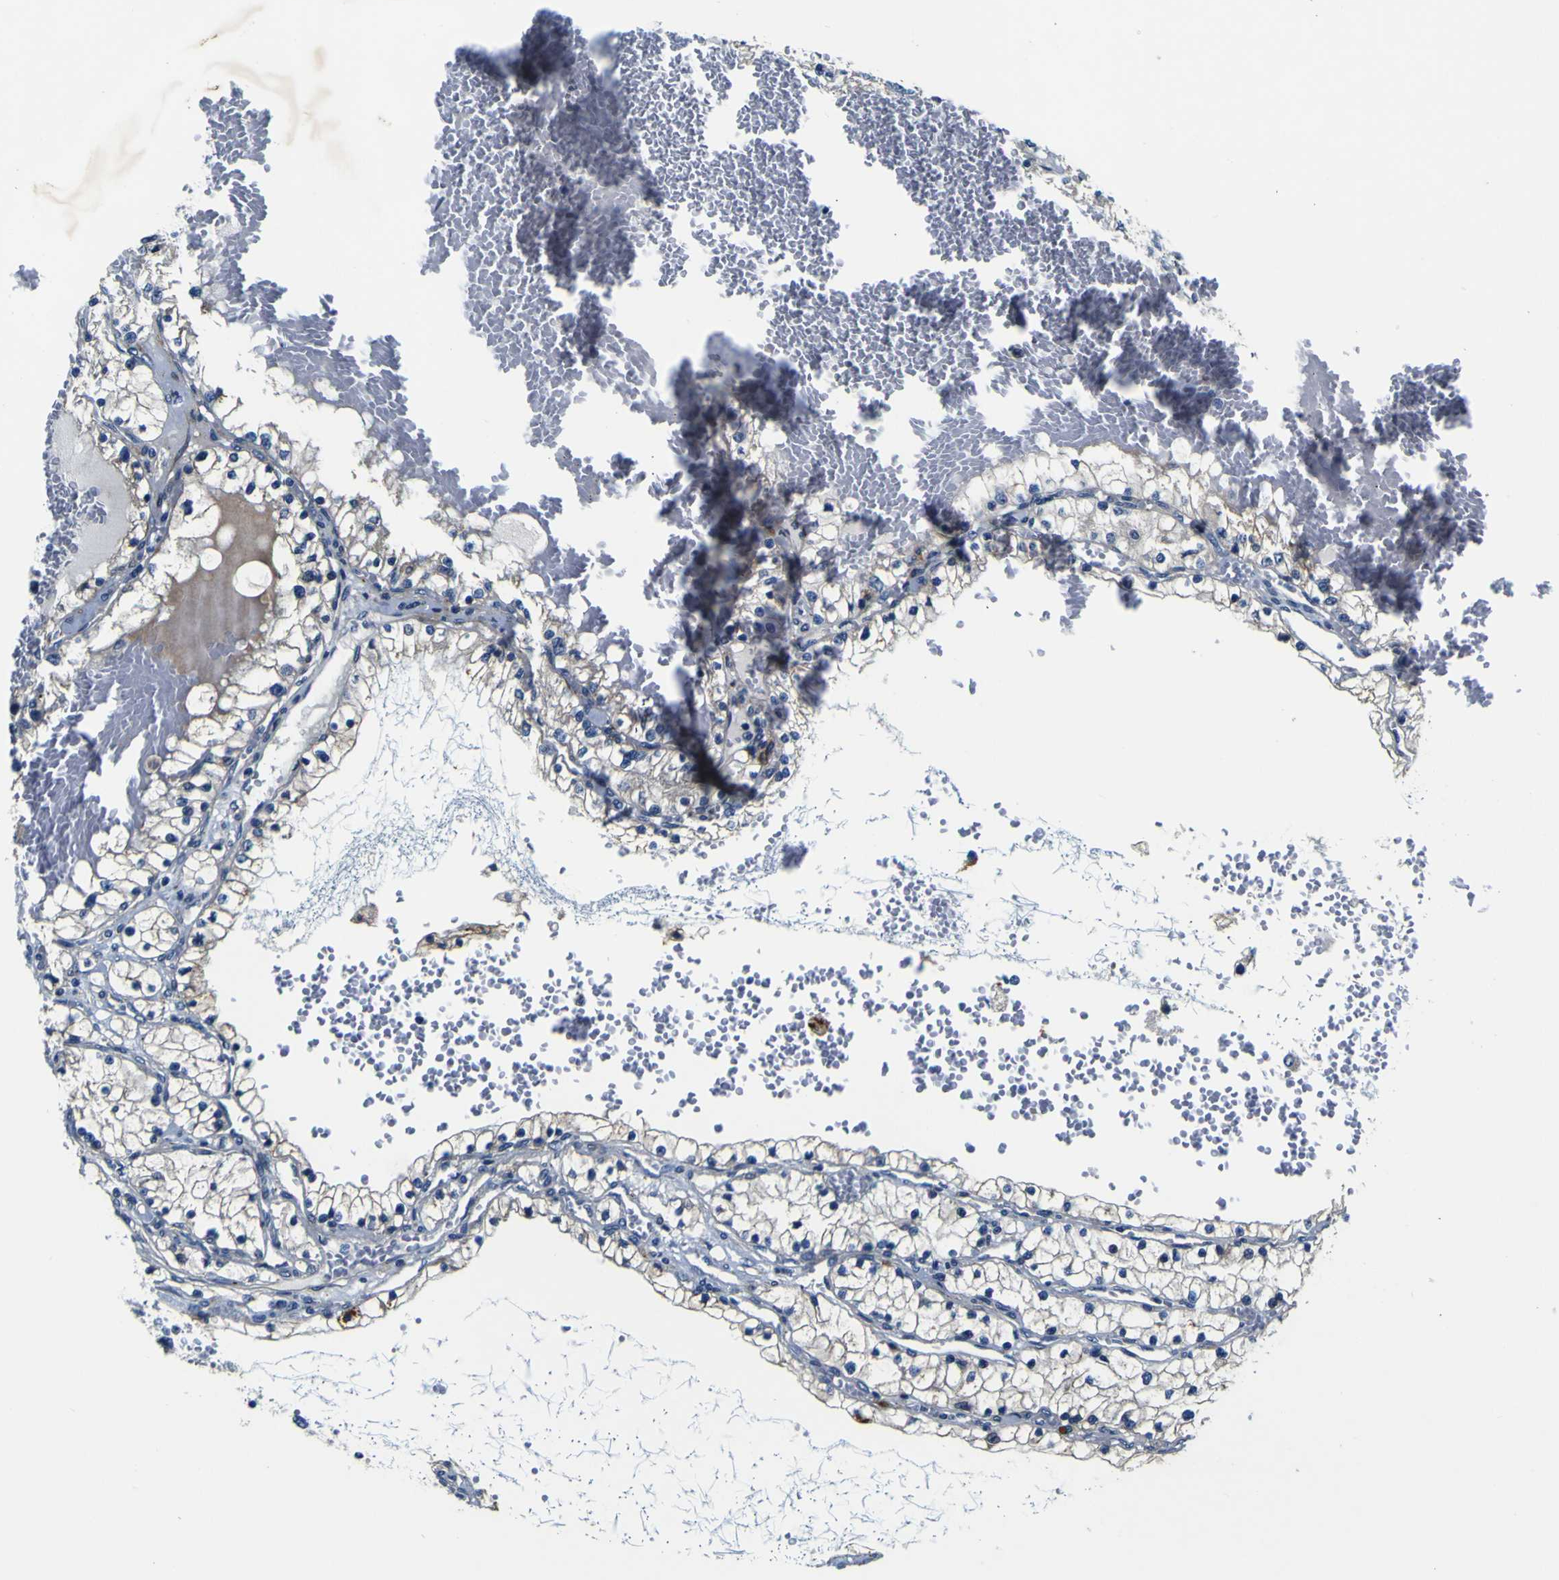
{"staining": {"intensity": "weak", "quantity": "<25%", "location": "cytoplasmic/membranous"}, "tissue": "renal cancer", "cell_type": "Tumor cells", "image_type": "cancer", "snomed": [{"axis": "morphology", "description": "Adenocarcinoma, NOS"}, {"axis": "topography", "description": "Kidney"}], "caption": "This is an immunohistochemistry (IHC) micrograph of human adenocarcinoma (renal). There is no staining in tumor cells.", "gene": "AGAP3", "patient": {"sex": "male", "age": 68}}